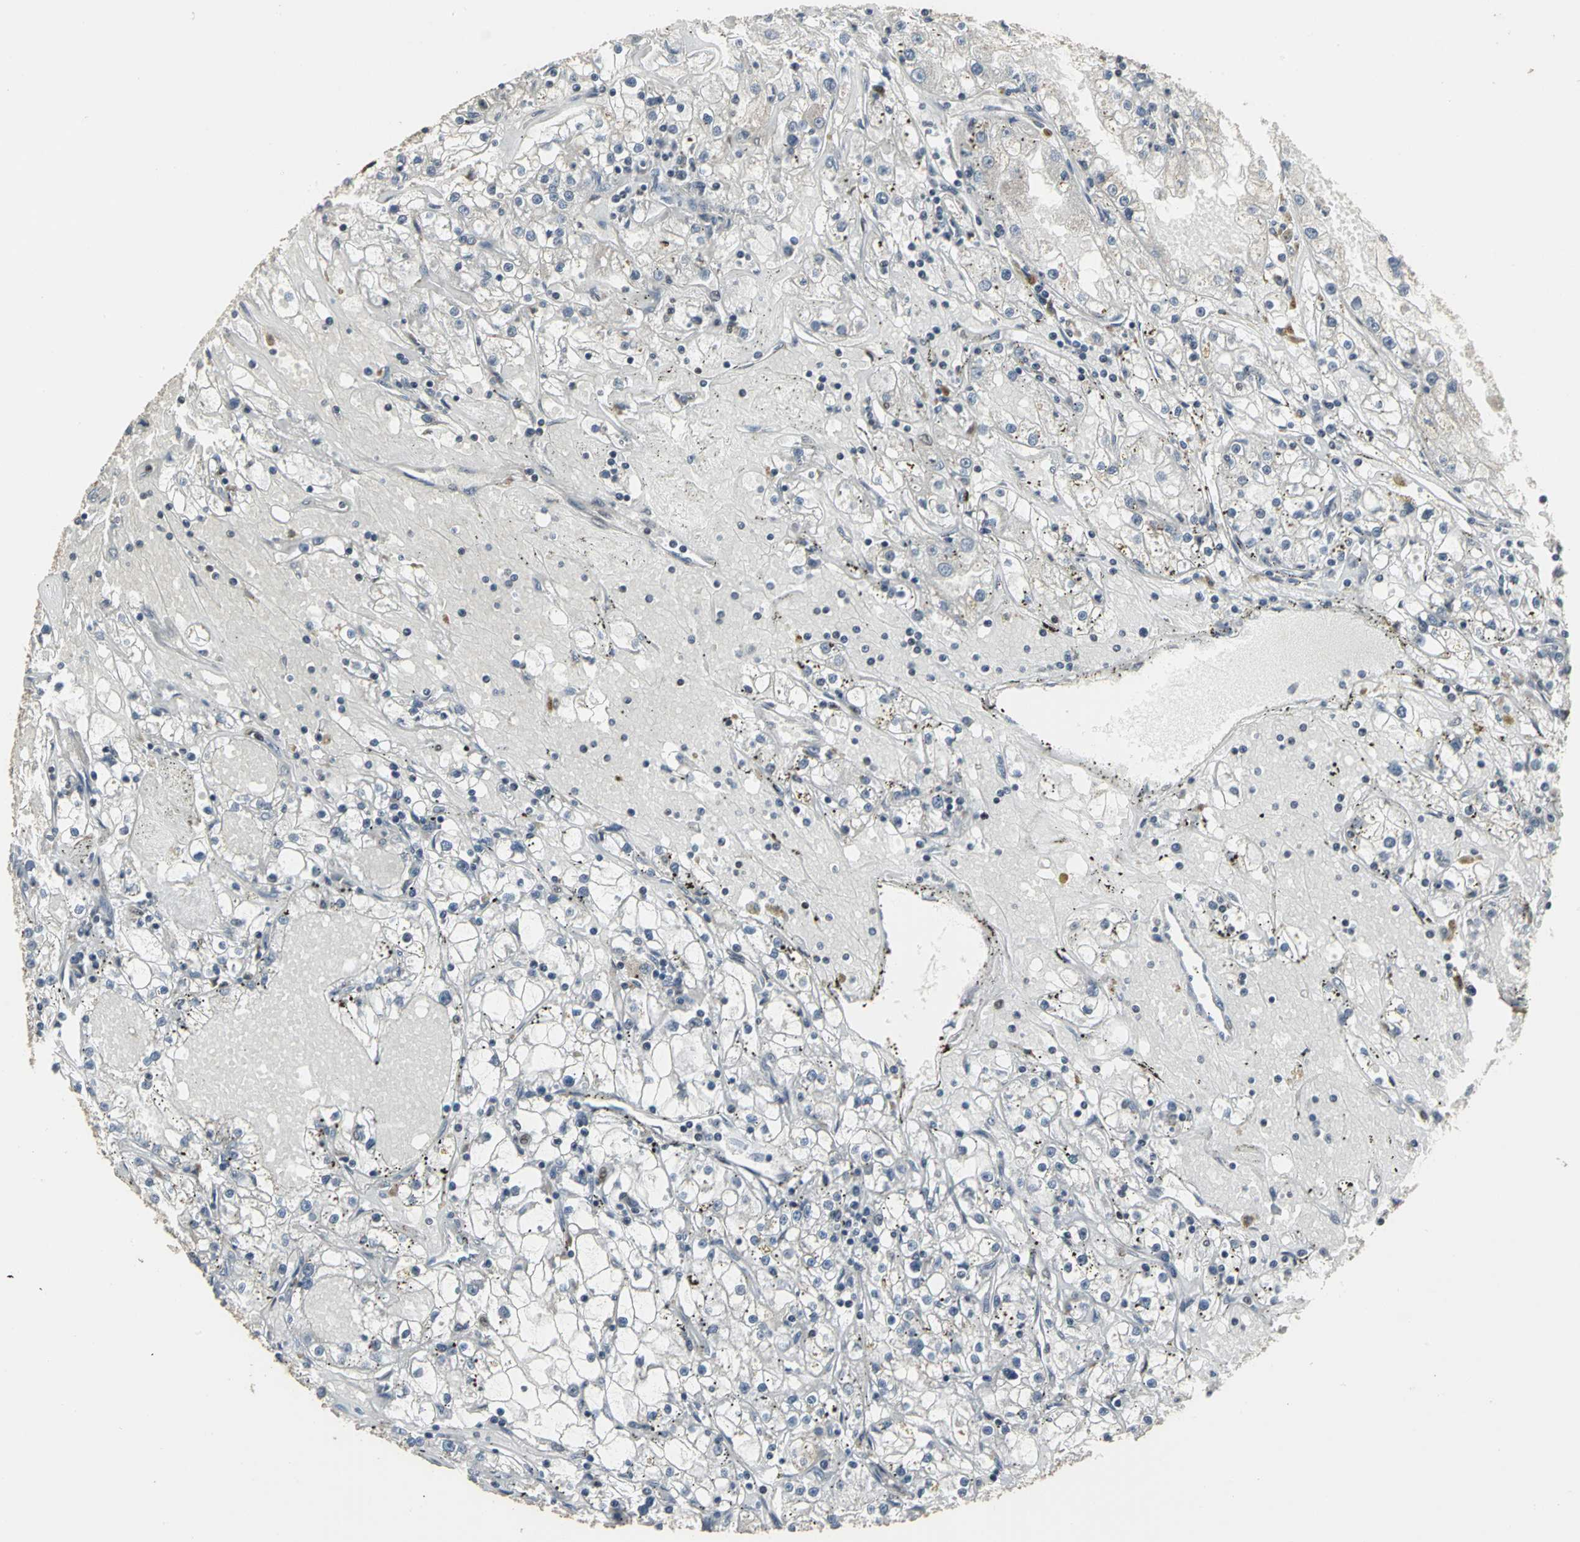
{"staining": {"intensity": "negative", "quantity": "none", "location": "none"}, "tissue": "renal cancer", "cell_type": "Tumor cells", "image_type": "cancer", "snomed": [{"axis": "morphology", "description": "Adenocarcinoma, NOS"}, {"axis": "topography", "description": "Kidney"}], "caption": "The immunohistochemistry micrograph has no significant positivity in tumor cells of adenocarcinoma (renal) tissue. (DAB (3,3'-diaminobenzidine) IHC with hematoxylin counter stain).", "gene": "SRF", "patient": {"sex": "male", "age": 56}}